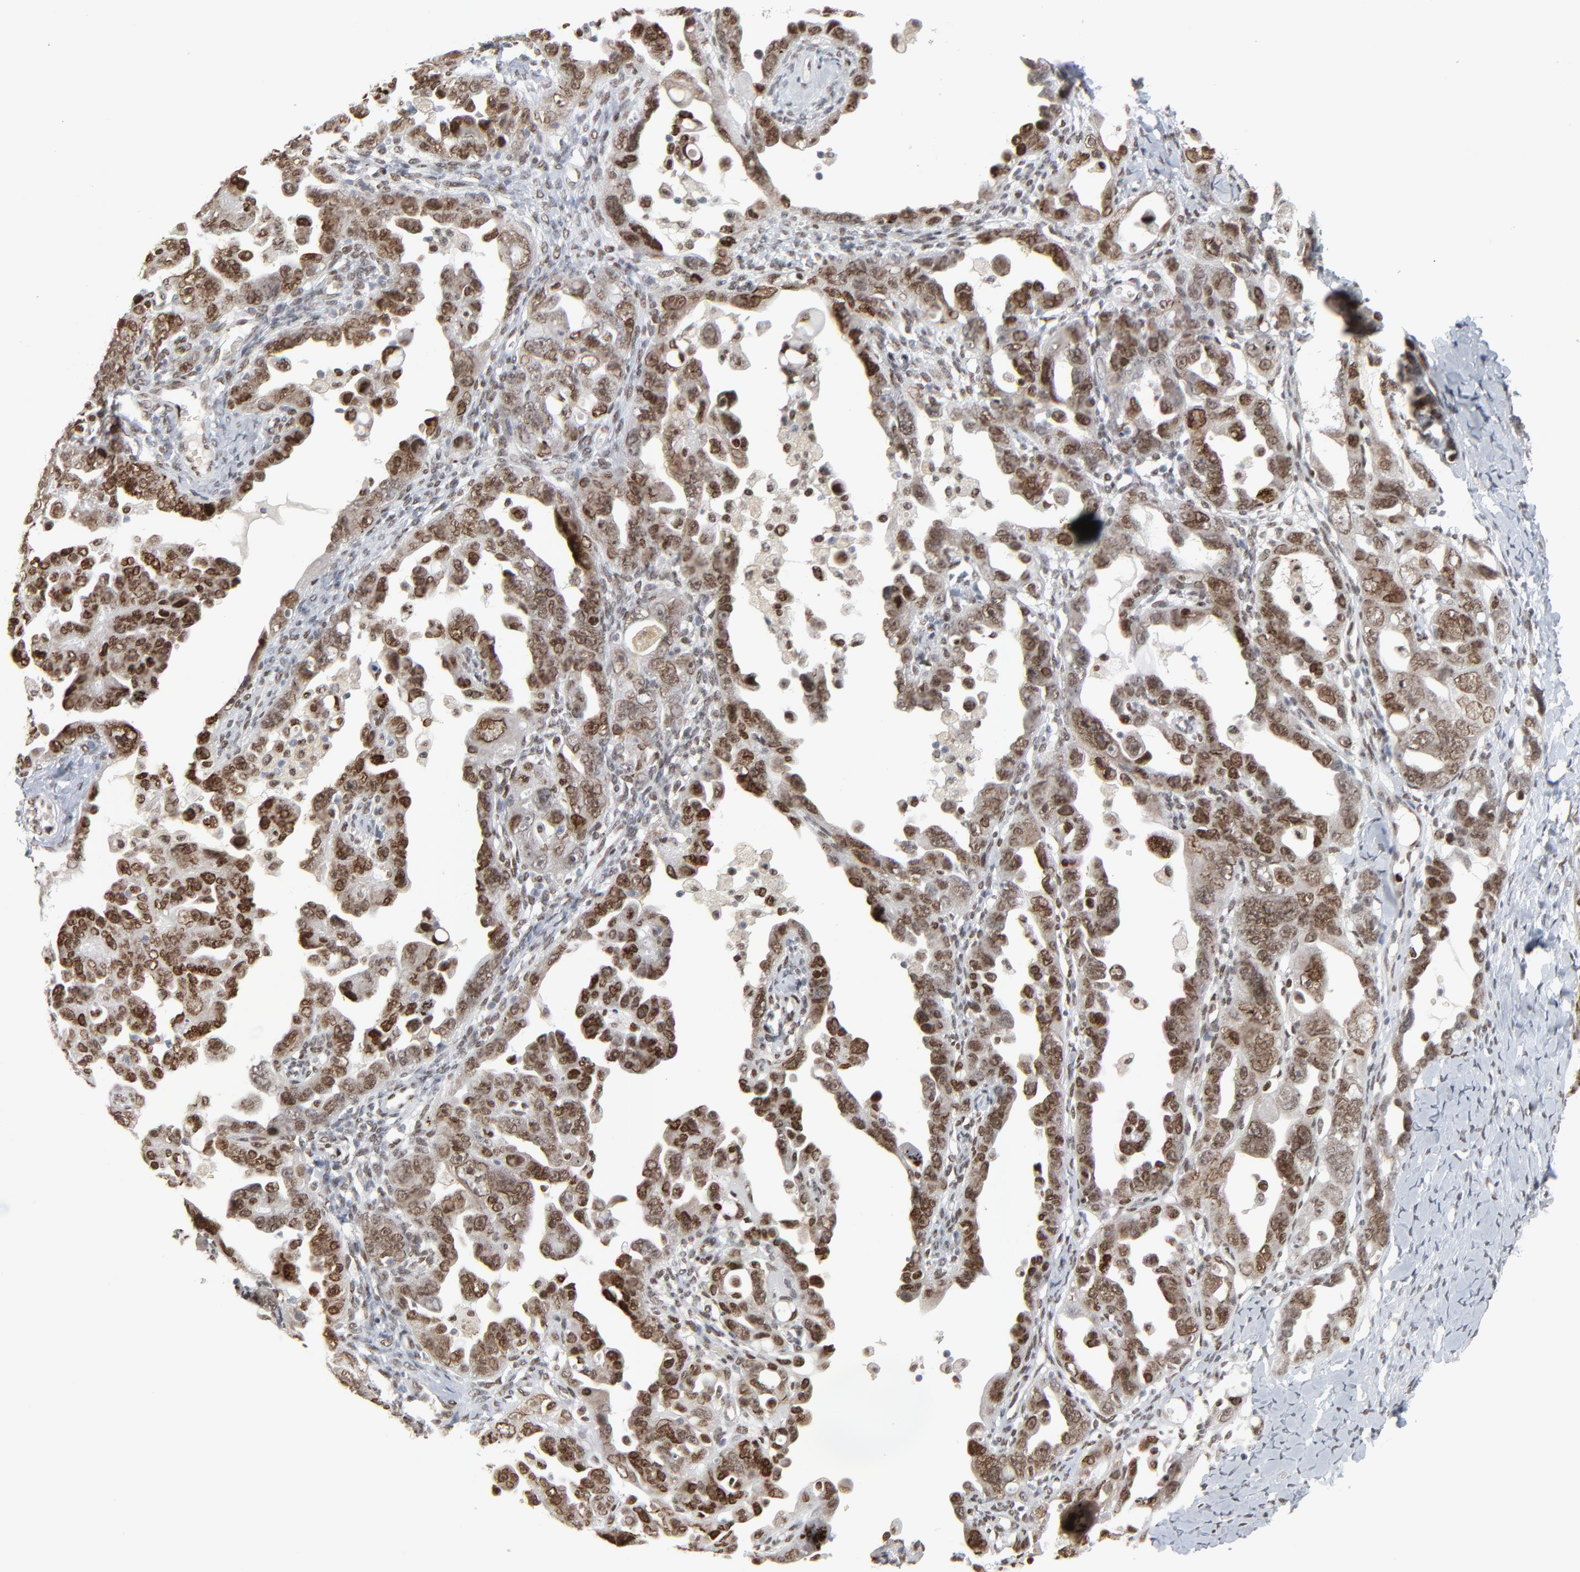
{"staining": {"intensity": "strong", "quantity": ">75%", "location": "nuclear"}, "tissue": "ovarian cancer", "cell_type": "Tumor cells", "image_type": "cancer", "snomed": [{"axis": "morphology", "description": "Cystadenocarcinoma, serous, NOS"}, {"axis": "topography", "description": "Ovary"}], "caption": "Immunohistochemistry image of human ovarian cancer stained for a protein (brown), which exhibits high levels of strong nuclear positivity in approximately >75% of tumor cells.", "gene": "CUX1", "patient": {"sex": "female", "age": 66}}